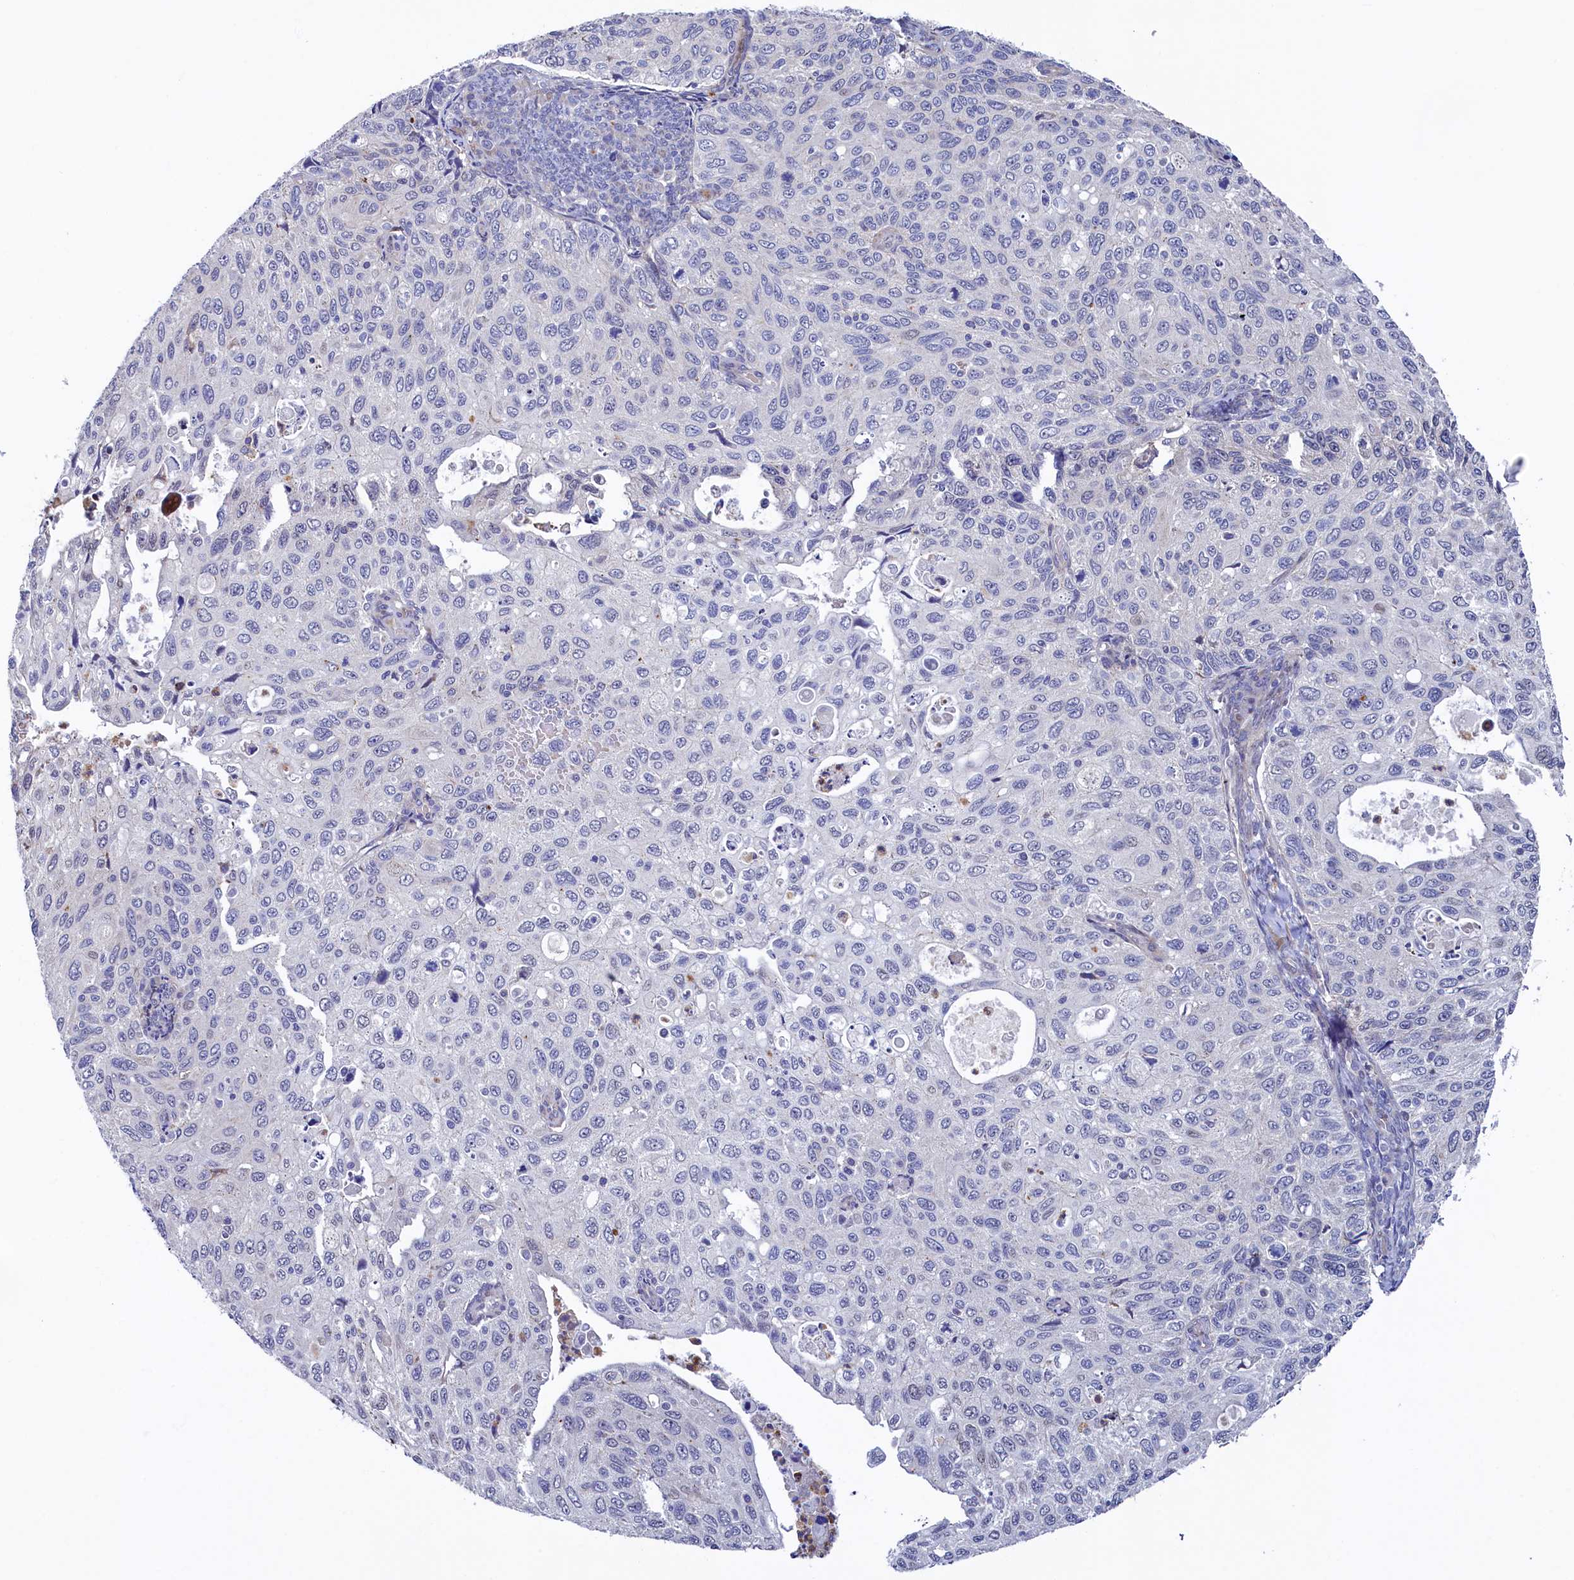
{"staining": {"intensity": "negative", "quantity": "none", "location": "none"}, "tissue": "cervical cancer", "cell_type": "Tumor cells", "image_type": "cancer", "snomed": [{"axis": "morphology", "description": "Squamous cell carcinoma, NOS"}, {"axis": "topography", "description": "Cervix"}], "caption": "A micrograph of human cervical cancer (squamous cell carcinoma) is negative for staining in tumor cells.", "gene": "PIK3C3", "patient": {"sex": "female", "age": 70}}